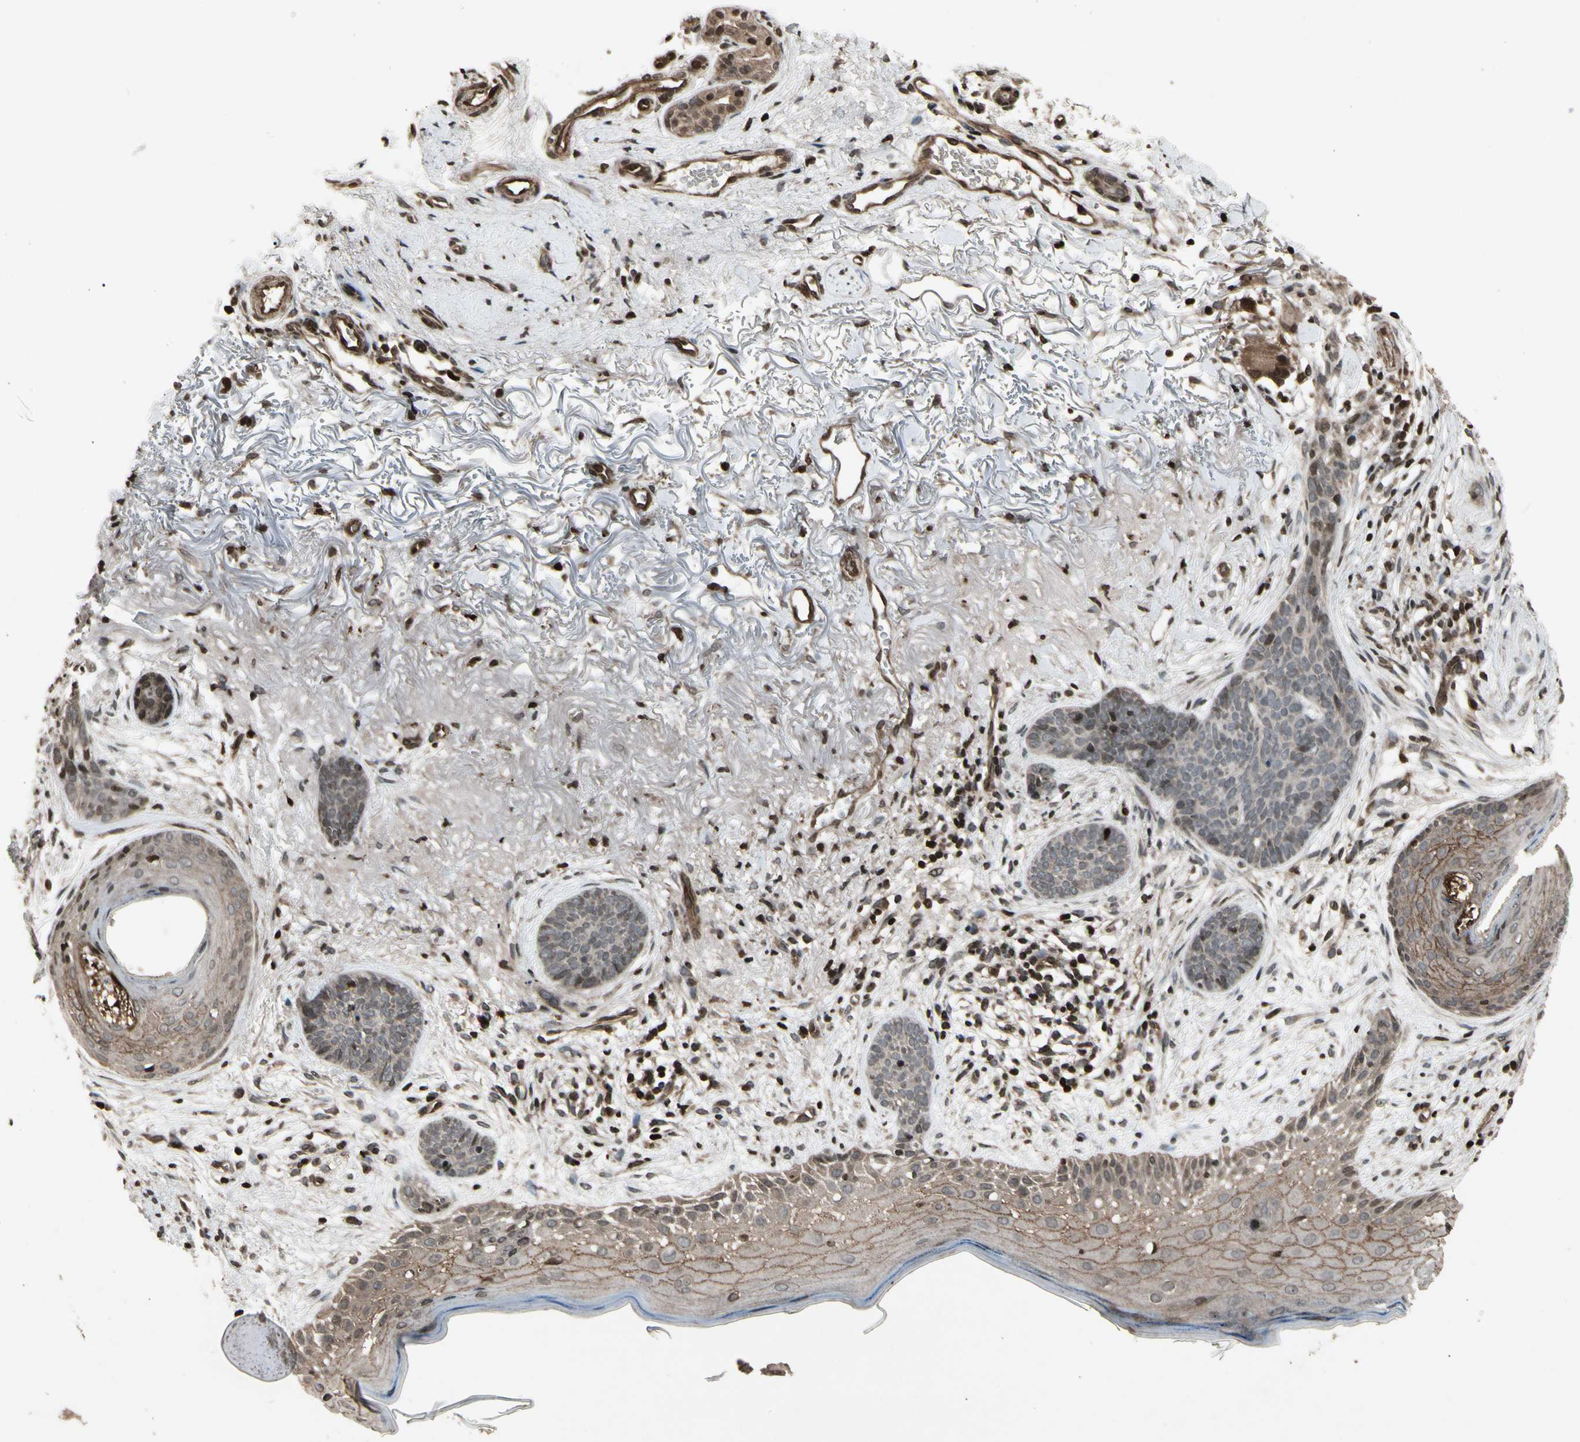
{"staining": {"intensity": "moderate", "quantity": ">75%", "location": "cytoplasmic/membranous"}, "tissue": "skin cancer", "cell_type": "Tumor cells", "image_type": "cancer", "snomed": [{"axis": "morphology", "description": "Normal tissue, NOS"}, {"axis": "morphology", "description": "Basal cell carcinoma"}, {"axis": "topography", "description": "Skin"}], "caption": "A micrograph of human basal cell carcinoma (skin) stained for a protein demonstrates moderate cytoplasmic/membranous brown staining in tumor cells.", "gene": "GLRX", "patient": {"sex": "female", "age": 70}}